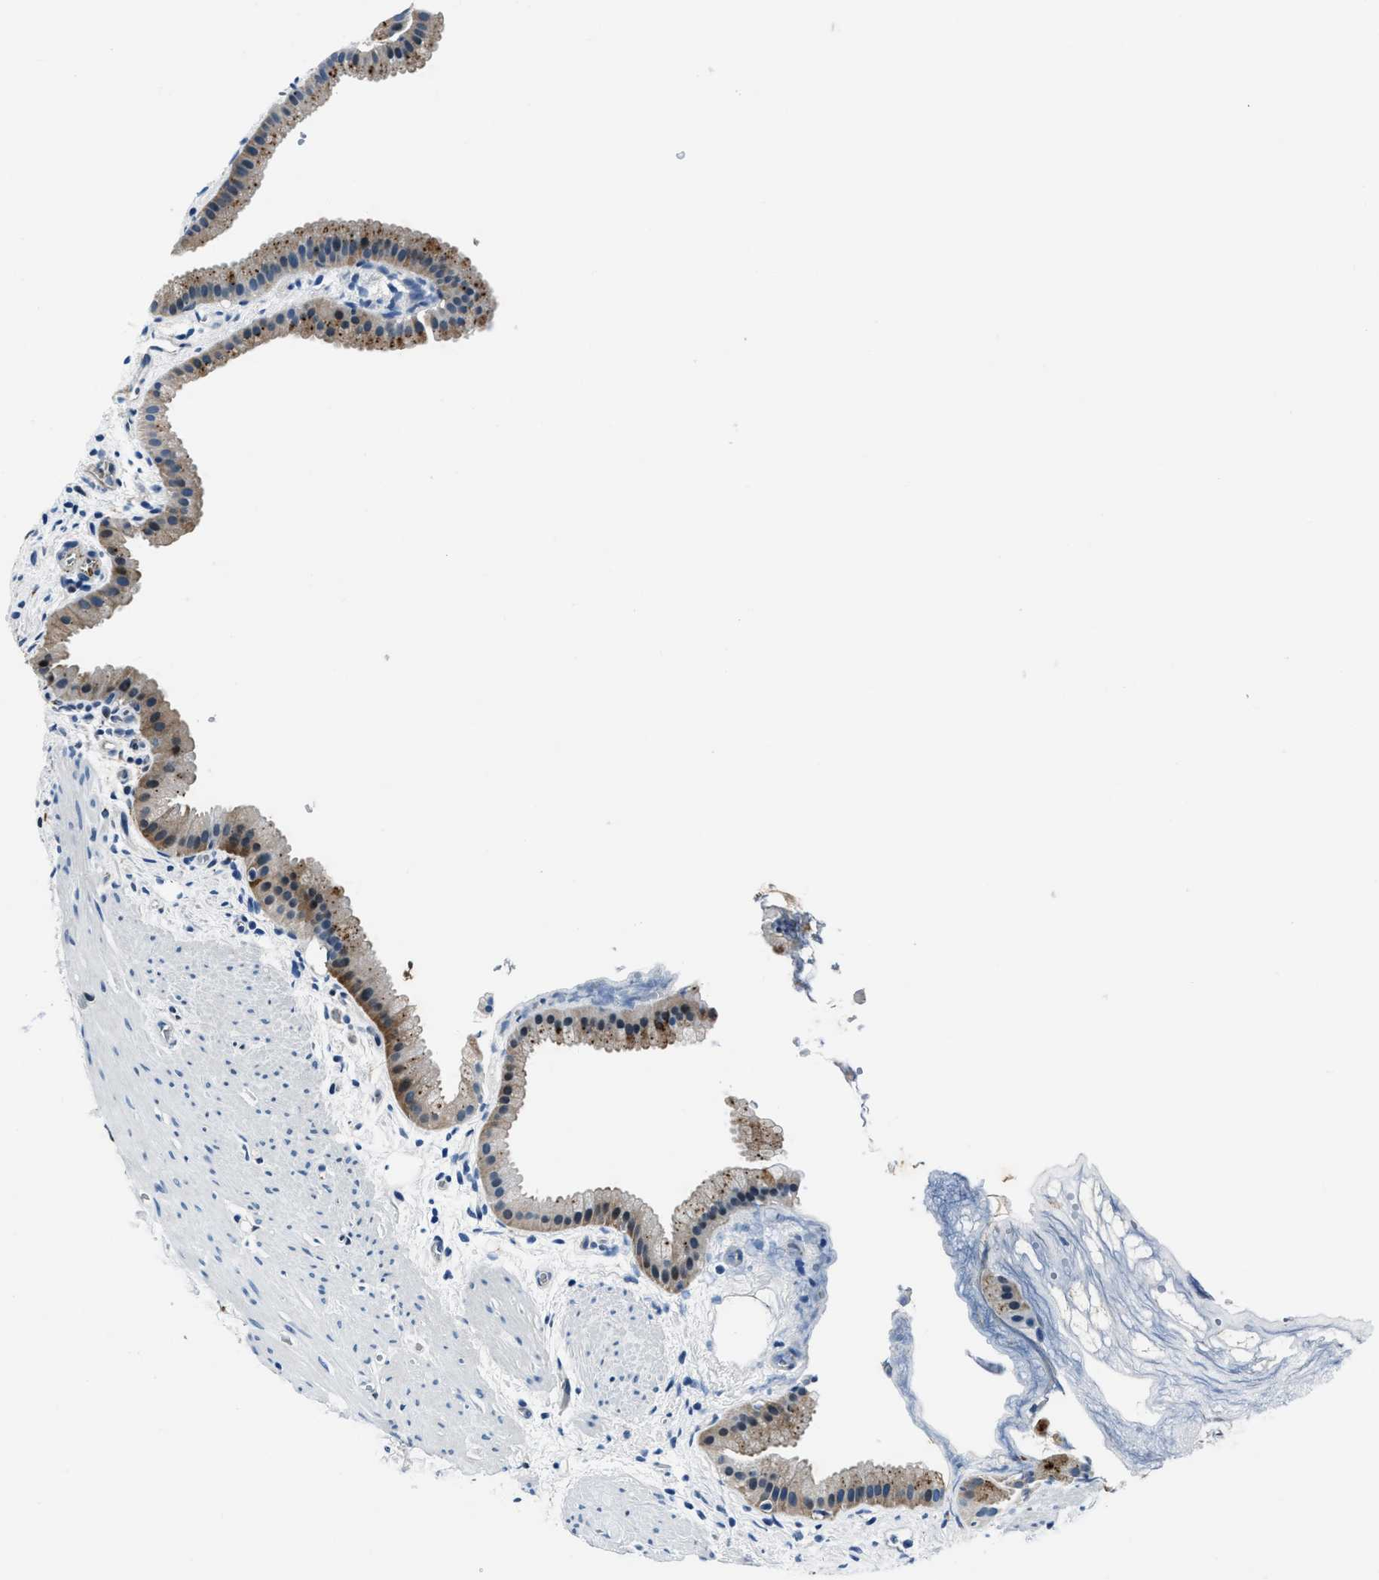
{"staining": {"intensity": "moderate", "quantity": "25%-75%", "location": "cytoplasmic/membranous"}, "tissue": "gallbladder", "cell_type": "Glandular cells", "image_type": "normal", "snomed": [{"axis": "morphology", "description": "Normal tissue, NOS"}, {"axis": "topography", "description": "Gallbladder"}], "caption": "Normal gallbladder shows moderate cytoplasmic/membranous positivity in approximately 25%-75% of glandular cells, visualized by immunohistochemistry. (IHC, brightfield microscopy, high magnification).", "gene": "PTPDC1", "patient": {"sex": "female", "age": 64}}